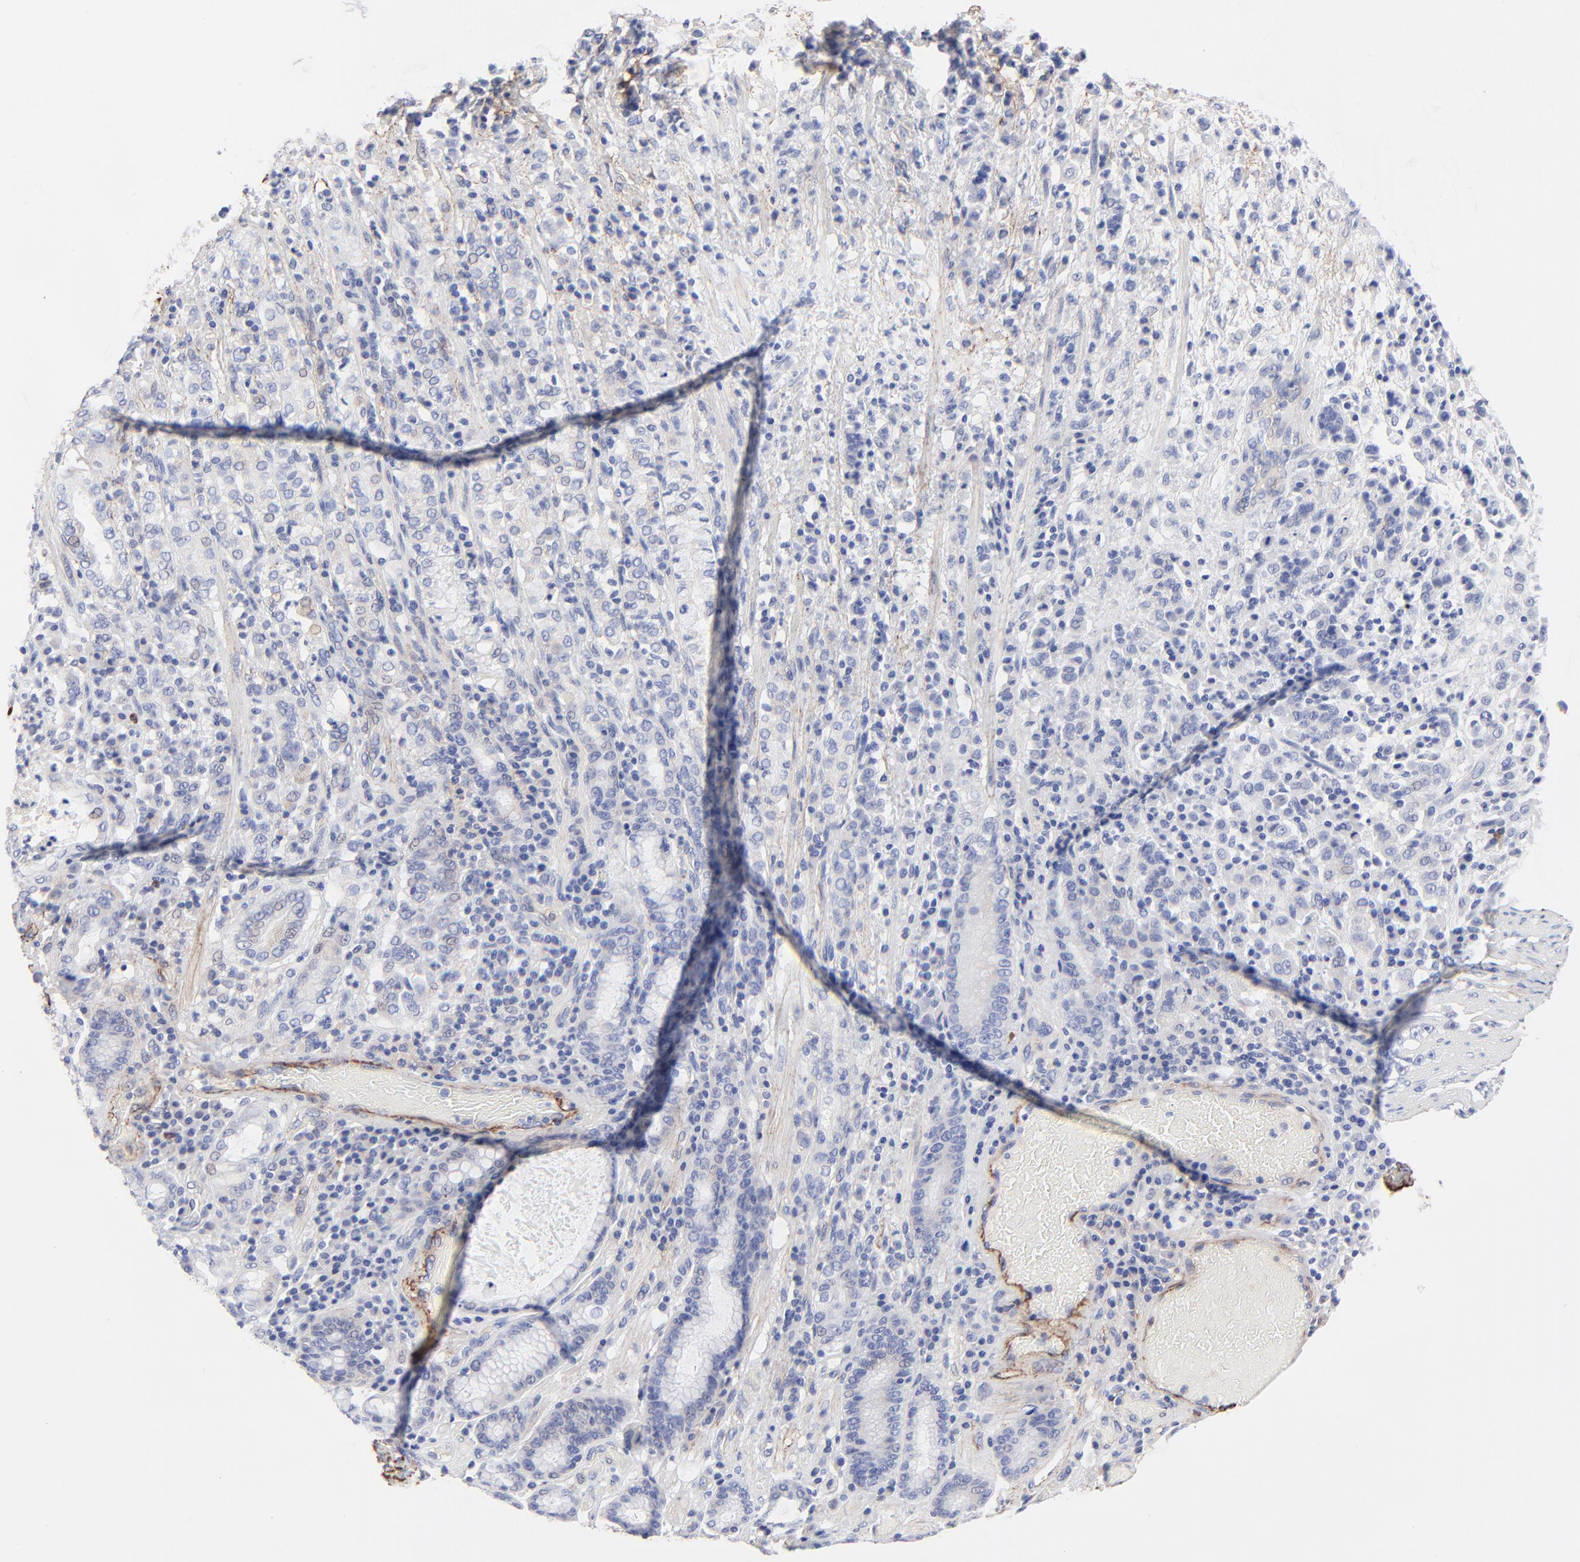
{"staining": {"intensity": "moderate", "quantity": "<25%", "location": "cytoplasmic/membranous"}, "tissue": "stomach cancer", "cell_type": "Tumor cells", "image_type": "cancer", "snomed": [{"axis": "morphology", "description": "Adenocarcinoma, NOS"}, {"axis": "topography", "description": "Stomach, lower"}], "caption": "About <25% of tumor cells in human stomach cancer (adenocarcinoma) demonstrate moderate cytoplasmic/membranous protein expression as visualized by brown immunohistochemical staining.", "gene": "FBLN2", "patient": {"sex": "male", "age": 88}}